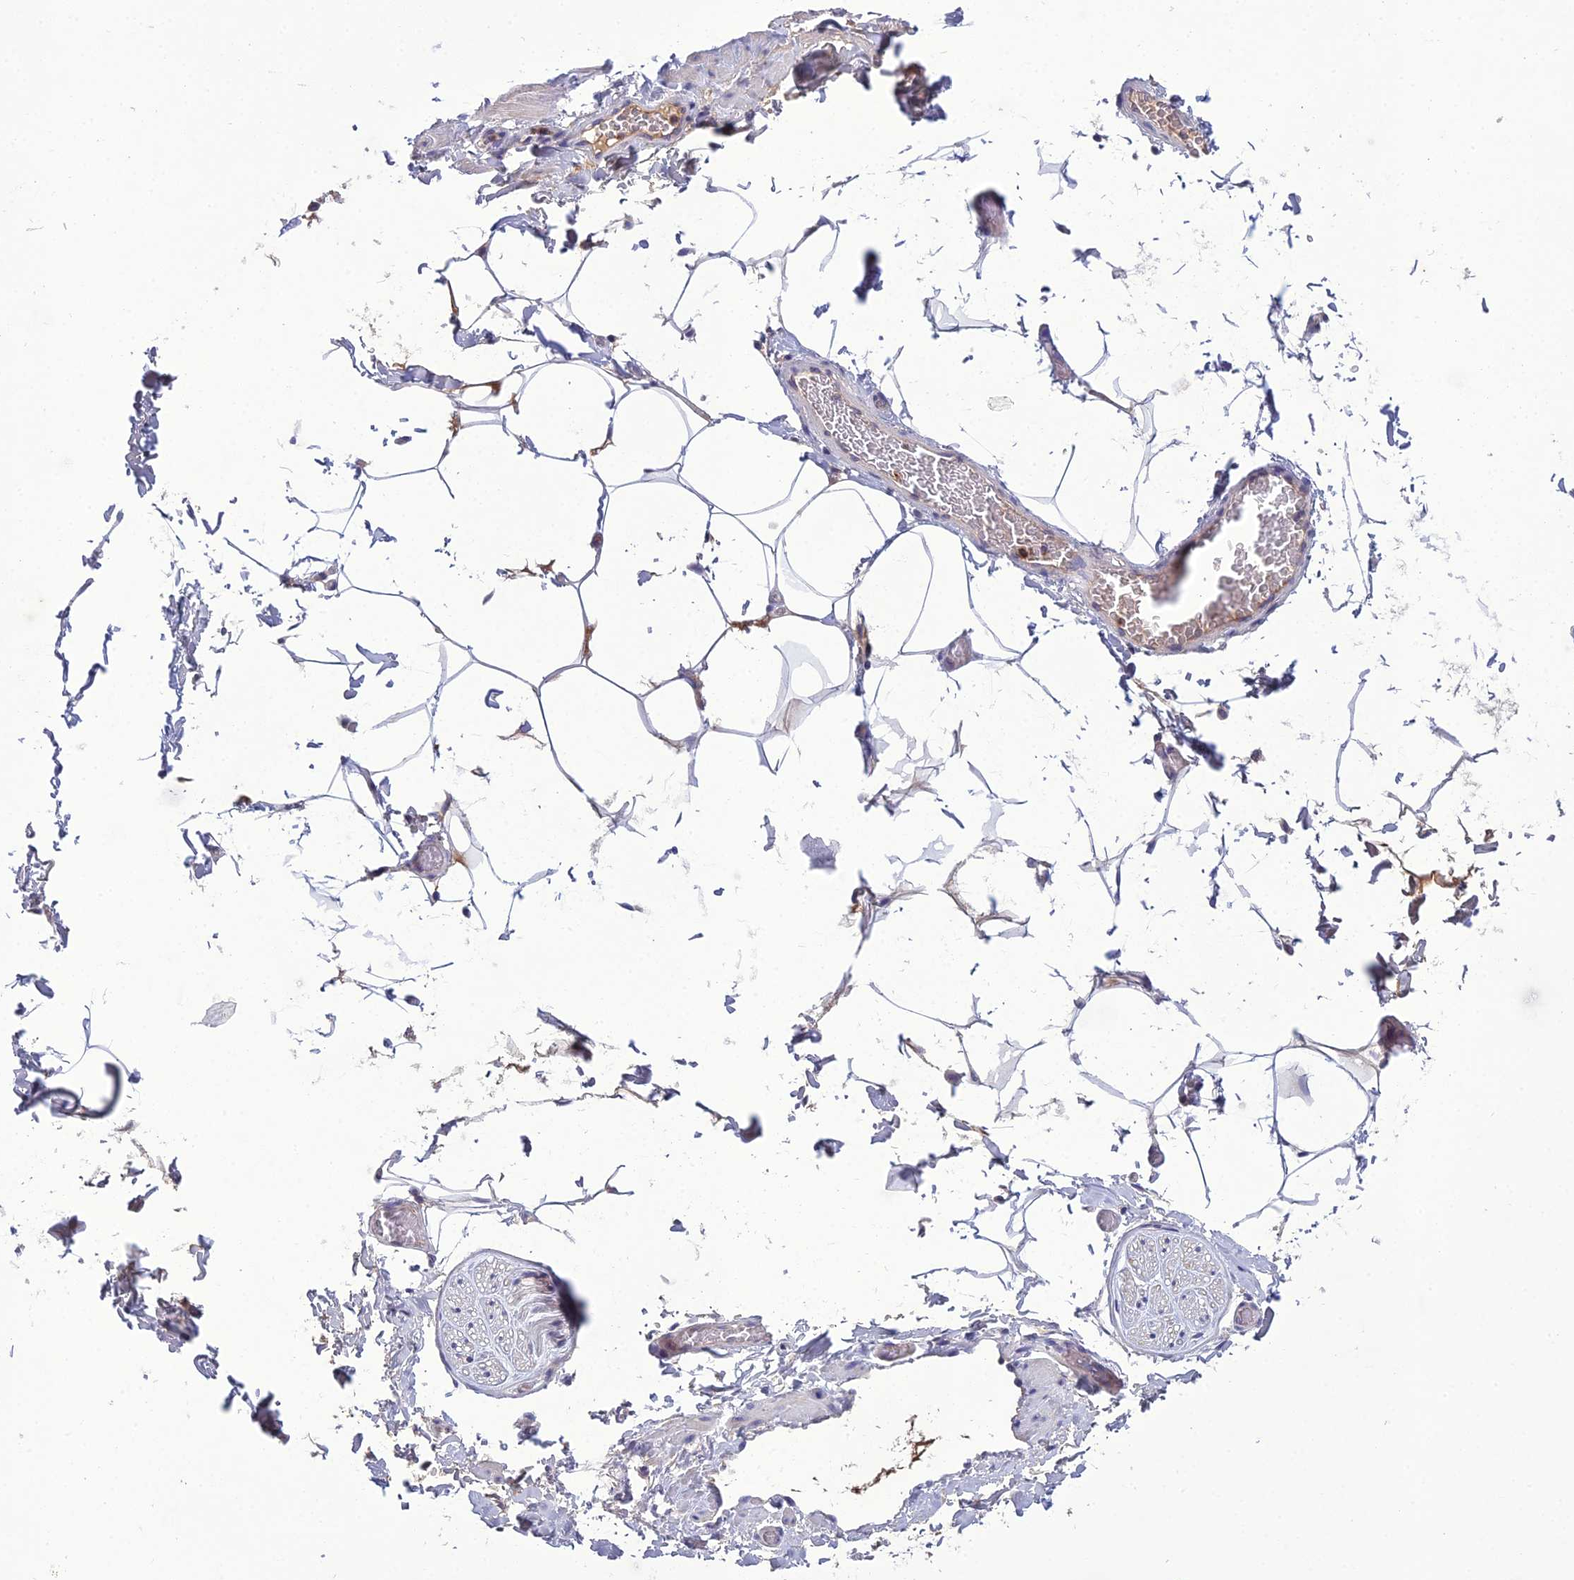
{"staining": {"intensity": "negative", "quantity": "none", "location": "none"}, "tissue": "adipose tissue", "cell_type": "Adipocytes", "image_type": "normal", "snomed": [{"axis": "morphology", "description": "Normal tissue, NOS"}, {"axis": "topography", "description": "Soft tissue"}, {"axis": "topography", "description": "Adipose tissue"}, {"axis": "topography", "description": "Vascular tissue"}, {"axis": "topography", "description": "Peripheral nerve tissue"}], "caption": "Image shows no protein positivity in adipocytes of normal adipose tissue. The staining was performed using DAB (3,3'-diaminobenzidine) to visualize the protein expression in brown, while the nuclei were stained in blue with hematoxylin (Magnification: 20x).", "gene": "GDF6", "patient": {"sex": "male", "age": 46}}